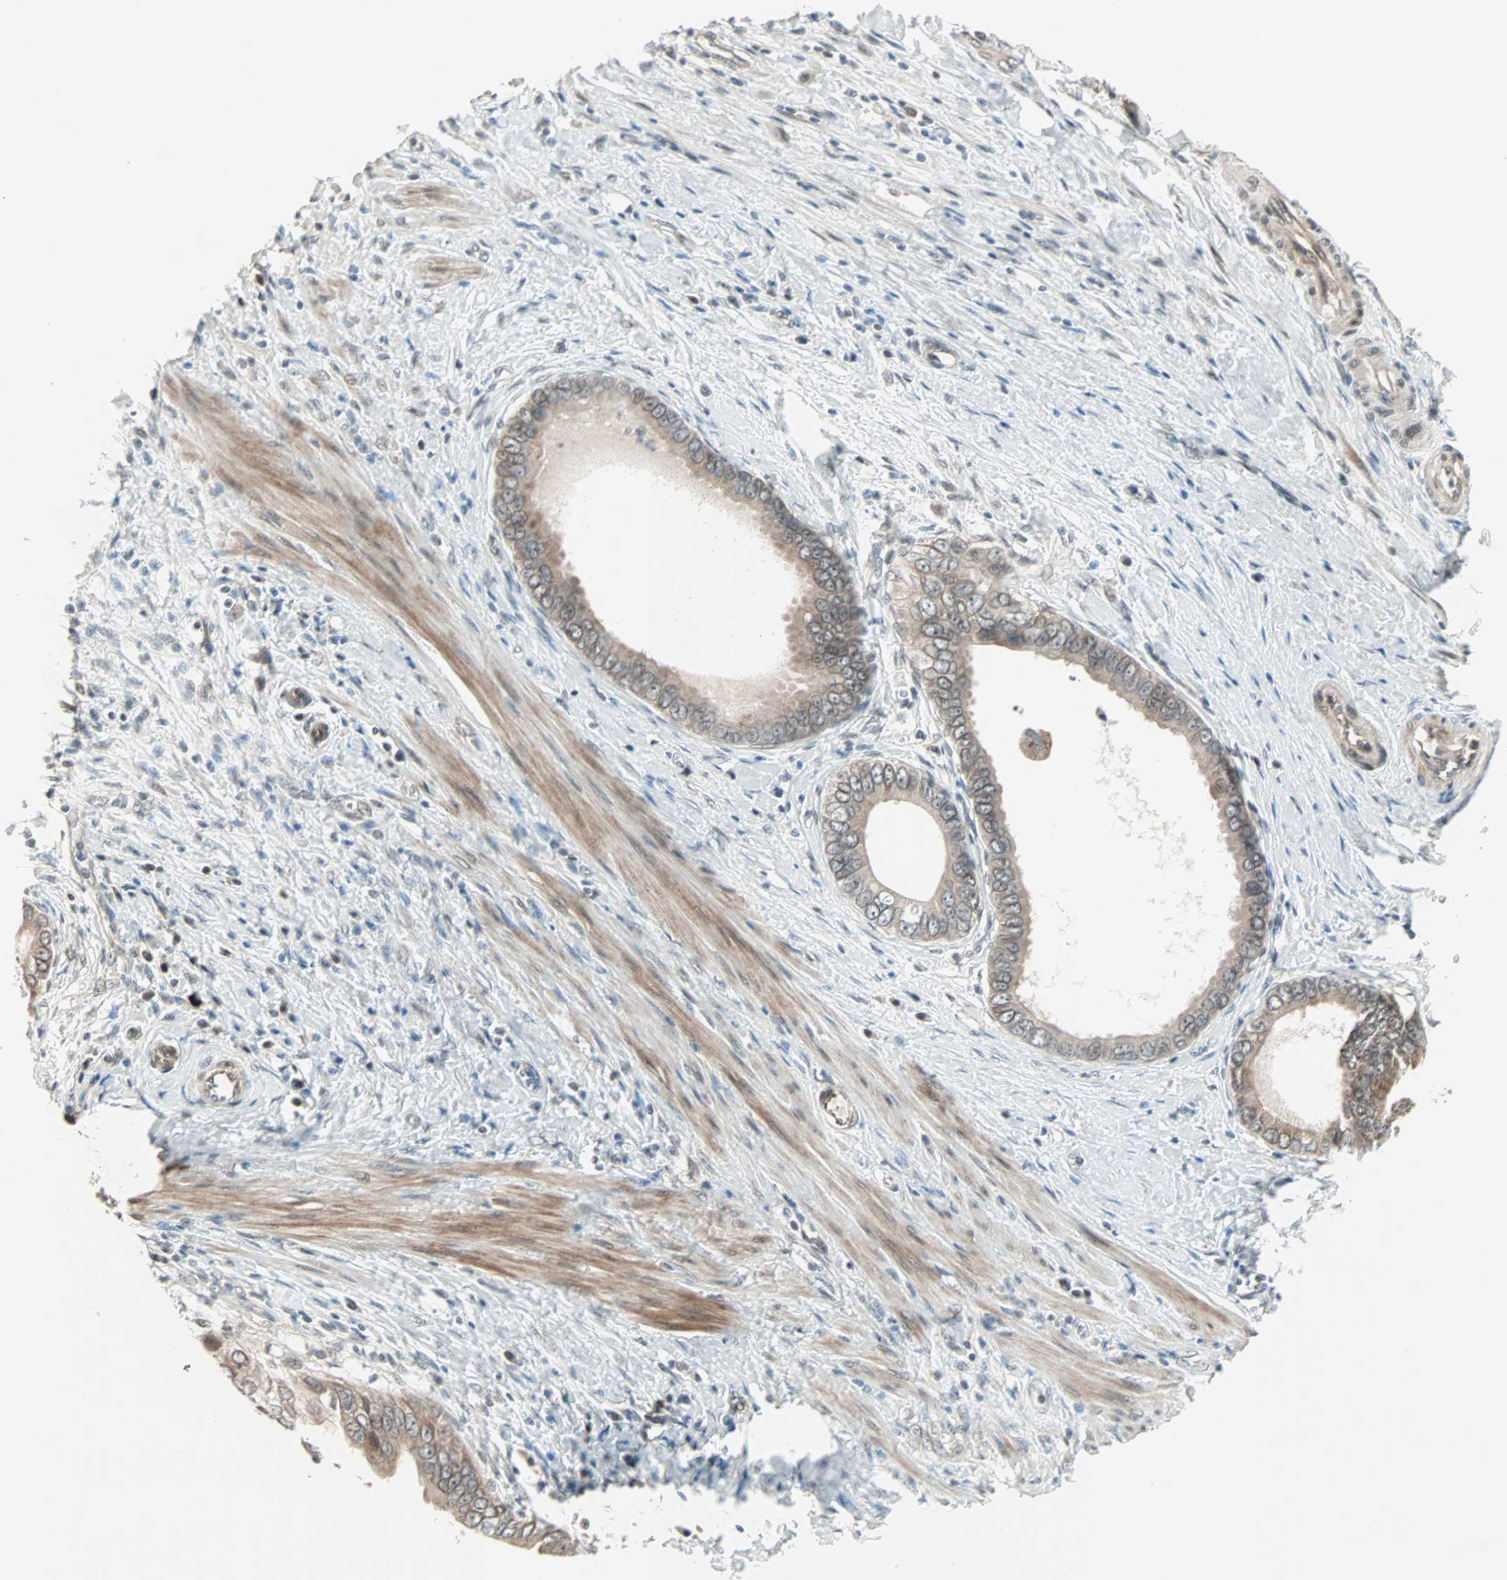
{"staining": {"intensity": "weak", "quantity": "25%-75%", "location": "cytoplasmic/membranous"}, "tissue": "pancreatic cancer", "cell_type": "Tumor cells", "image_type": "cancer", "snomed": [{"axis": "morphology", "description": "Normal tissue, NOS"}, {"axis": "topography", "description": "Lymph node"}], "caption": "Immunohistochemistry photomicrograph of human pancreatic cancer stained for a protein (brown), which exhibits low levels of weak cytoplasmic/membranous positivity in about 25%-75% of tumor cells.", "gene": "PGBD1", "patient": {"sex": "male", "age": 50}}